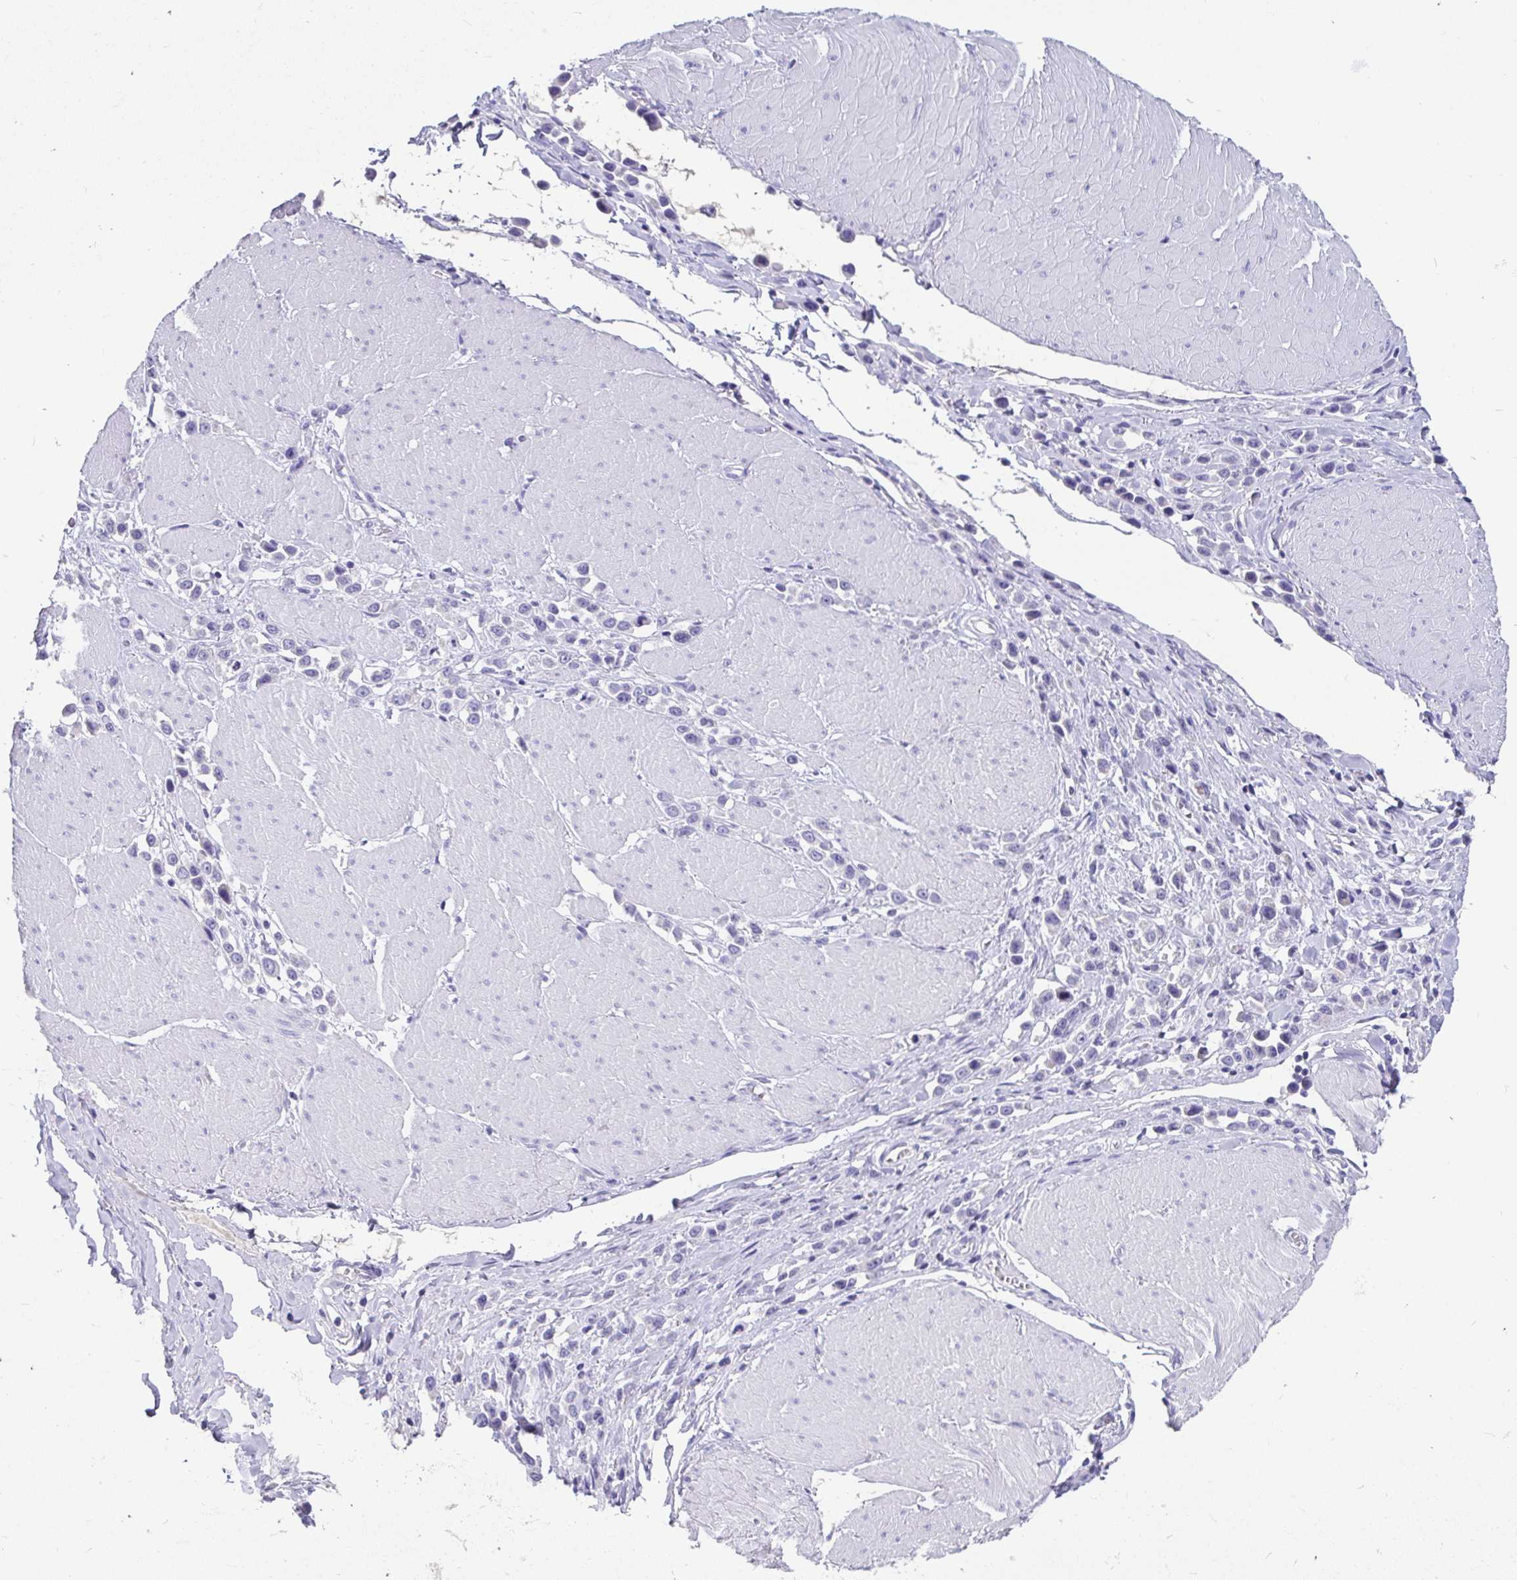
{"staining": {"intensity": "negative", "quantity": "none", "location": "none"}, "tissue": "stomach cancer", "cell_type": "Tumor cells", "image_type": "cancer", "snomed": [{"axis": "morphology", "description": "Adenocarcinoma, NOS"}, {"axis": "topography", "description": "Stomach"}], "caption": "Immunohistochemistry (IHC) photomicrograph of stomach adenocarcinoma stained for a protein (brown), which demonstrates no expression in tumor cells.", "gene": "ZPBP2", "patient": {"sex": "male", "age": 47}}